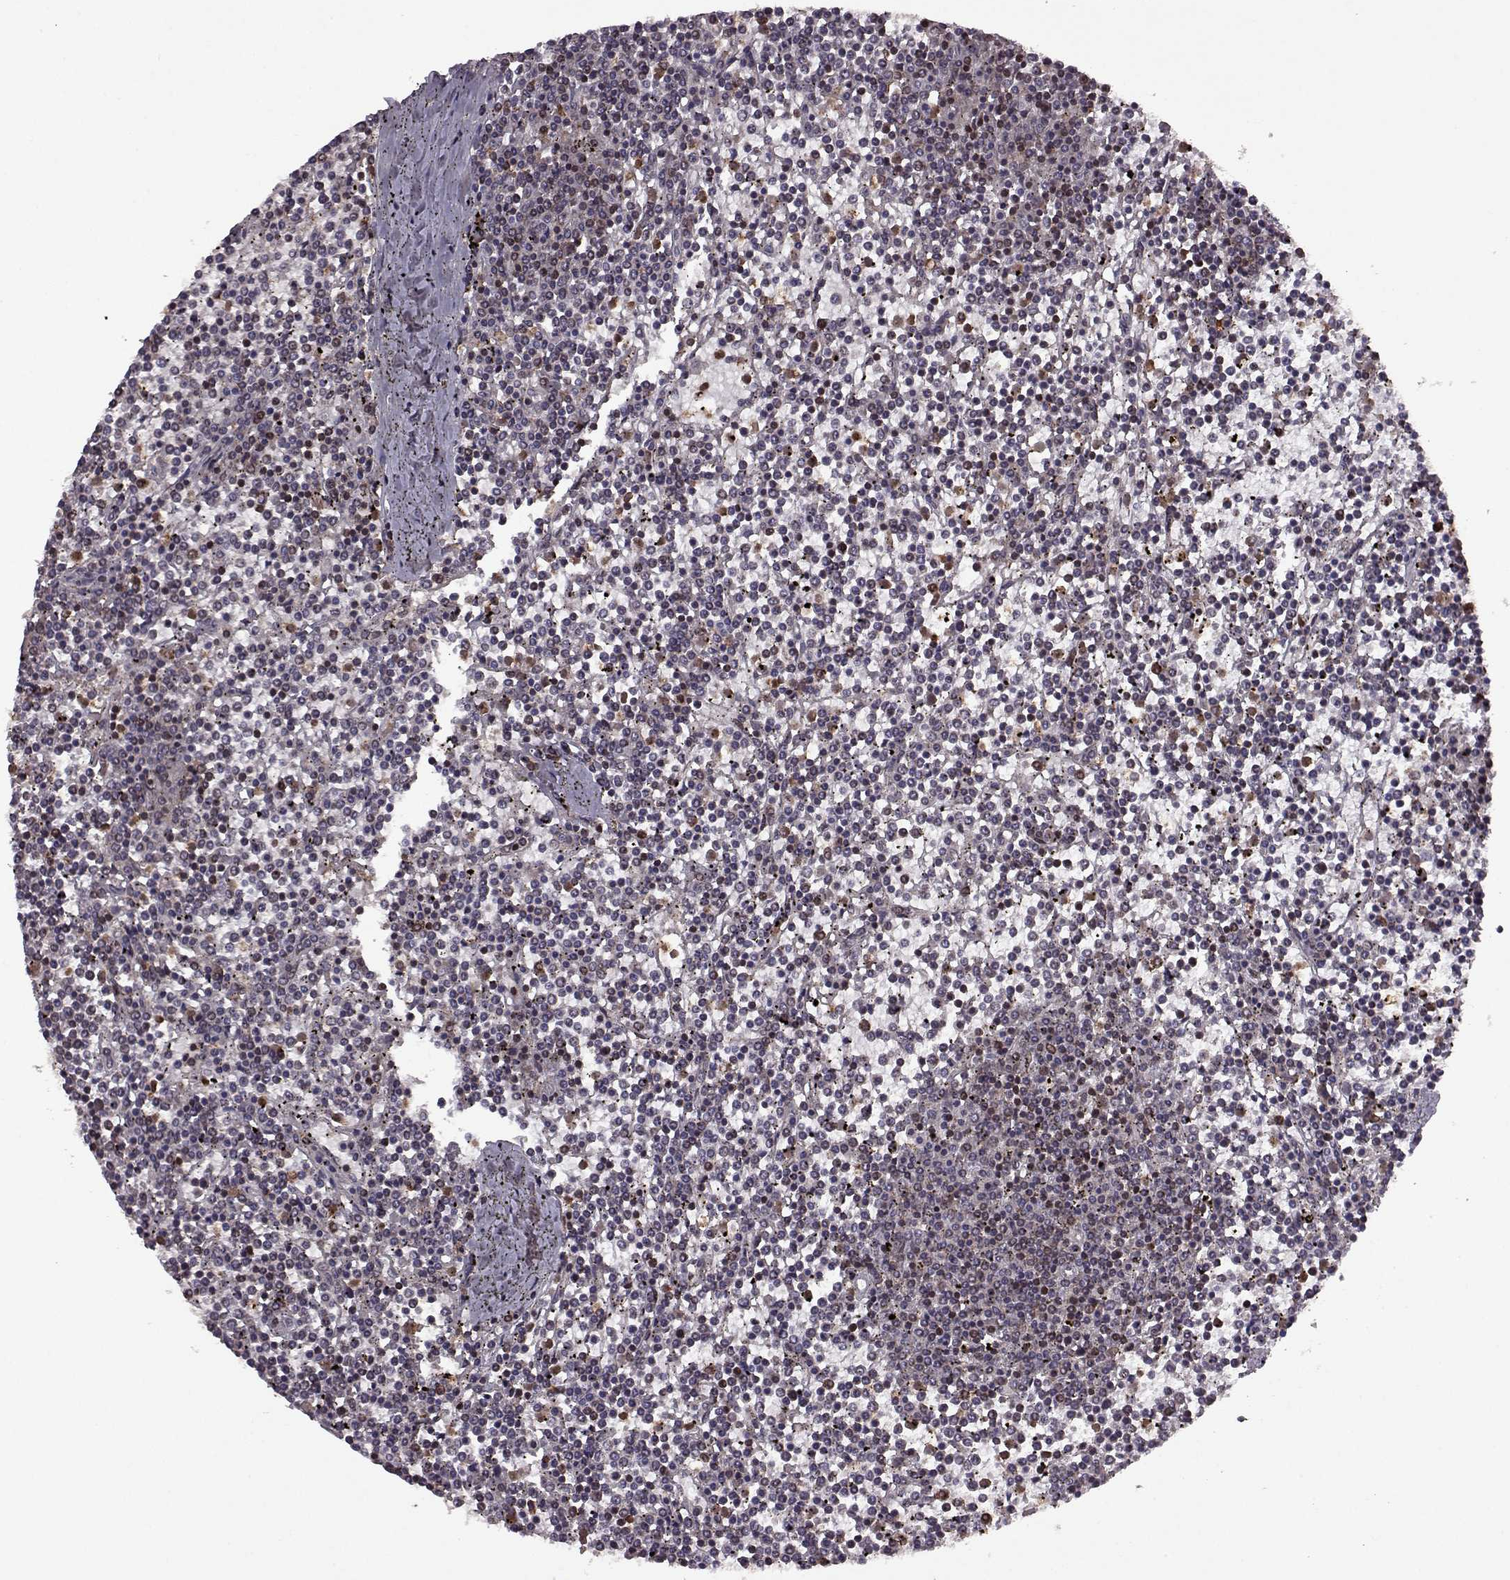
{"staining": {"intensity": "negative", "quantity": "none", "location": "none"}, "tissue": "lymphoma", "cell_type": "Tumor cells", "image_type": "cancer", "snomed": [{"axis": "morphology", "description": "Malignant lymphoma, non-Hodgkin's type, Low grade"}, {"axis": "topography", "description": "Spleen"}], "caption": "High magnification brightfield microscopy of lymphoma stained with DAB (3,3'-diaminobenzidine) (brown) and counterstained with hematoxylin (blue): tumor cells show no significant positivity.", "gene": "TRMU", "patient": {"sex": "female", "age": 19}}